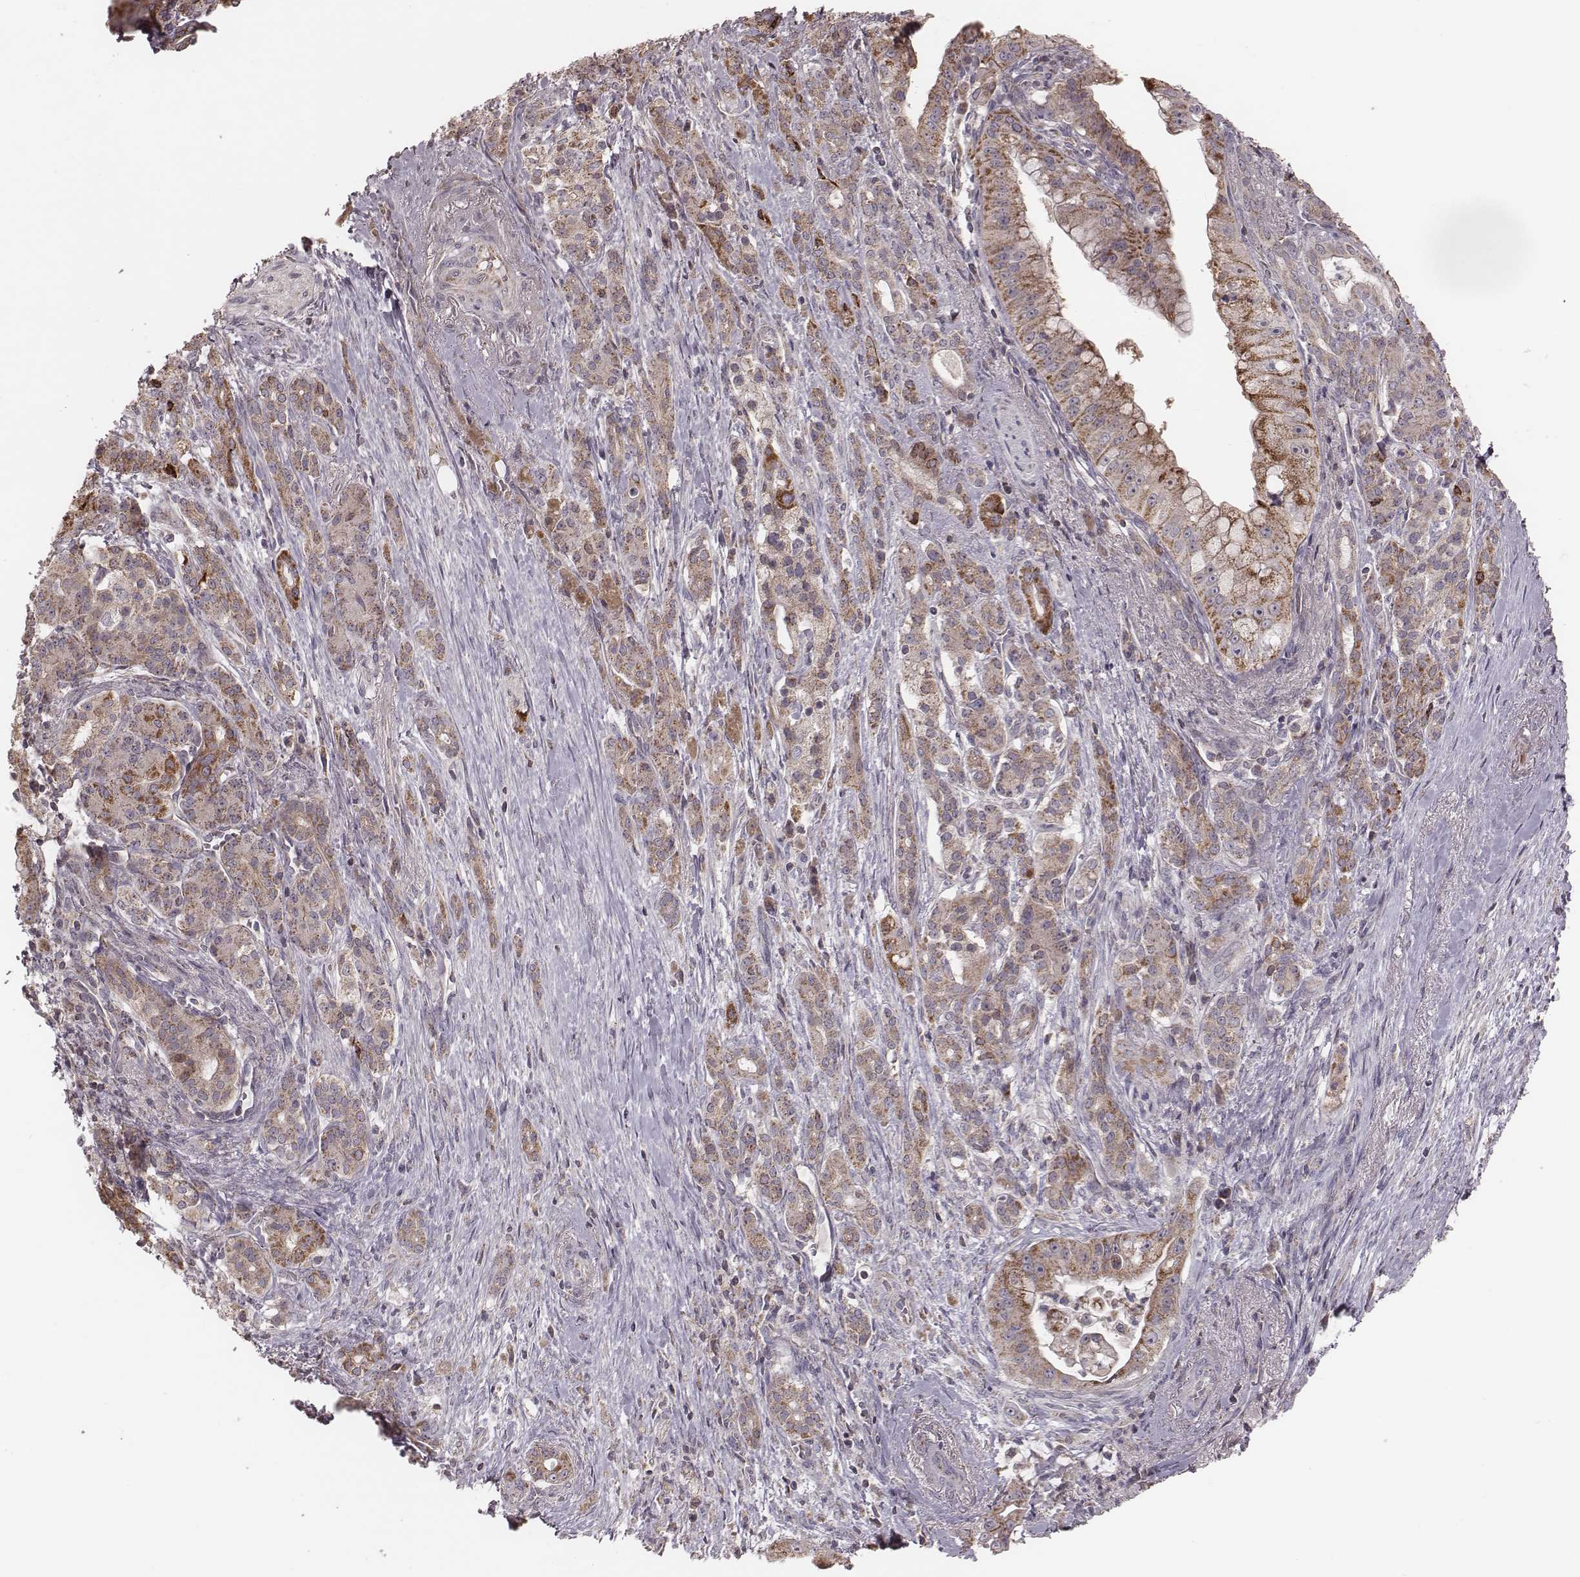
{"staining": {"intensity": "moderate", "quantity": ">75%", "location": "cytoplasmic/membranous"}, "tissue": "pancreatic cancer", "cell_type": "Tumor cells", "image_type": "cancer", "snomed": [{"axis": "morphology", "description": "Normal tissue, NOS"}, {"axis": "morphology", "description": "Inflammation, NOS"}, {"axis": "morphology", "description": "Adenocarcinoma, NOS"}, {"axis": "topography", "description": "Pancreas"}], "caption": "Immunohistochemistry image of neoplastic tissue: human pancreatic cancer (adenocarcinoma) stained using IHC exhibits medium levels of moderate protein expression localized specifically in the cytoplasmic/membranous of tumor cells, appearing as a cytoplasmic/membranous brown color.", "gene": "MRPS27", "patient": {"sex": "male", "age": 57}}